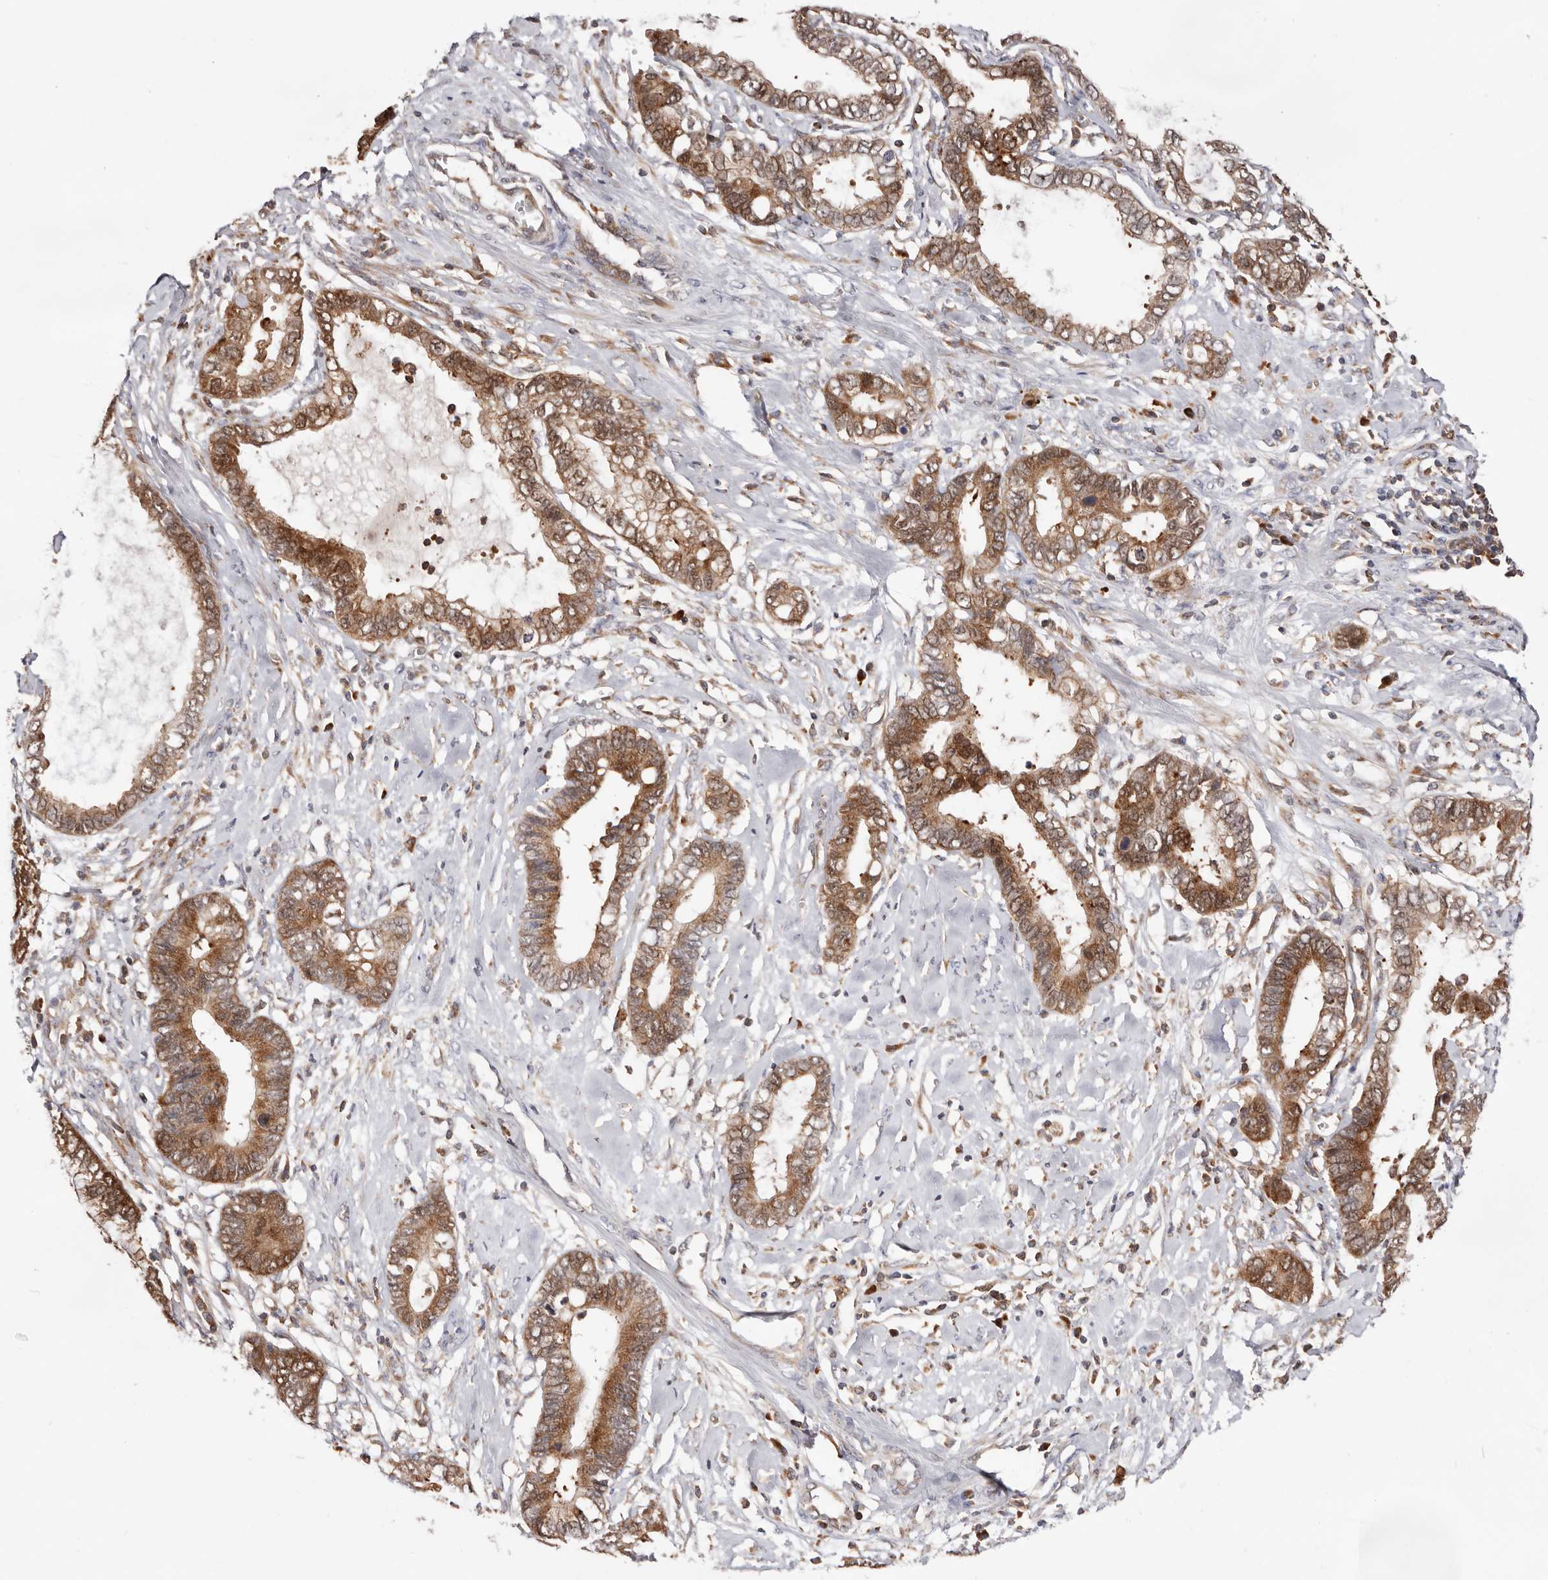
{"staining": {"intensity": "moderate", "quantity": ">75%", "location": "cytoplasmic/membranous"}, "tissue": "cervical cancer", "cell_type": "Tumor cells", "image_type": "cancer", "snomed": [{"axis": "morphology", "description": "Adenocarcinoma, NOS"}, {"axis": "topography", "description": "Cervix"}], "caption": "DAB immunohistochemical staining of adenocarcinoma (cervical) shows moderate cytoplasmic/membranous protein positivity in about >75% of tumor cells.", "gene": "RNF213", "patient": {"sex": "female", "age": 44}}